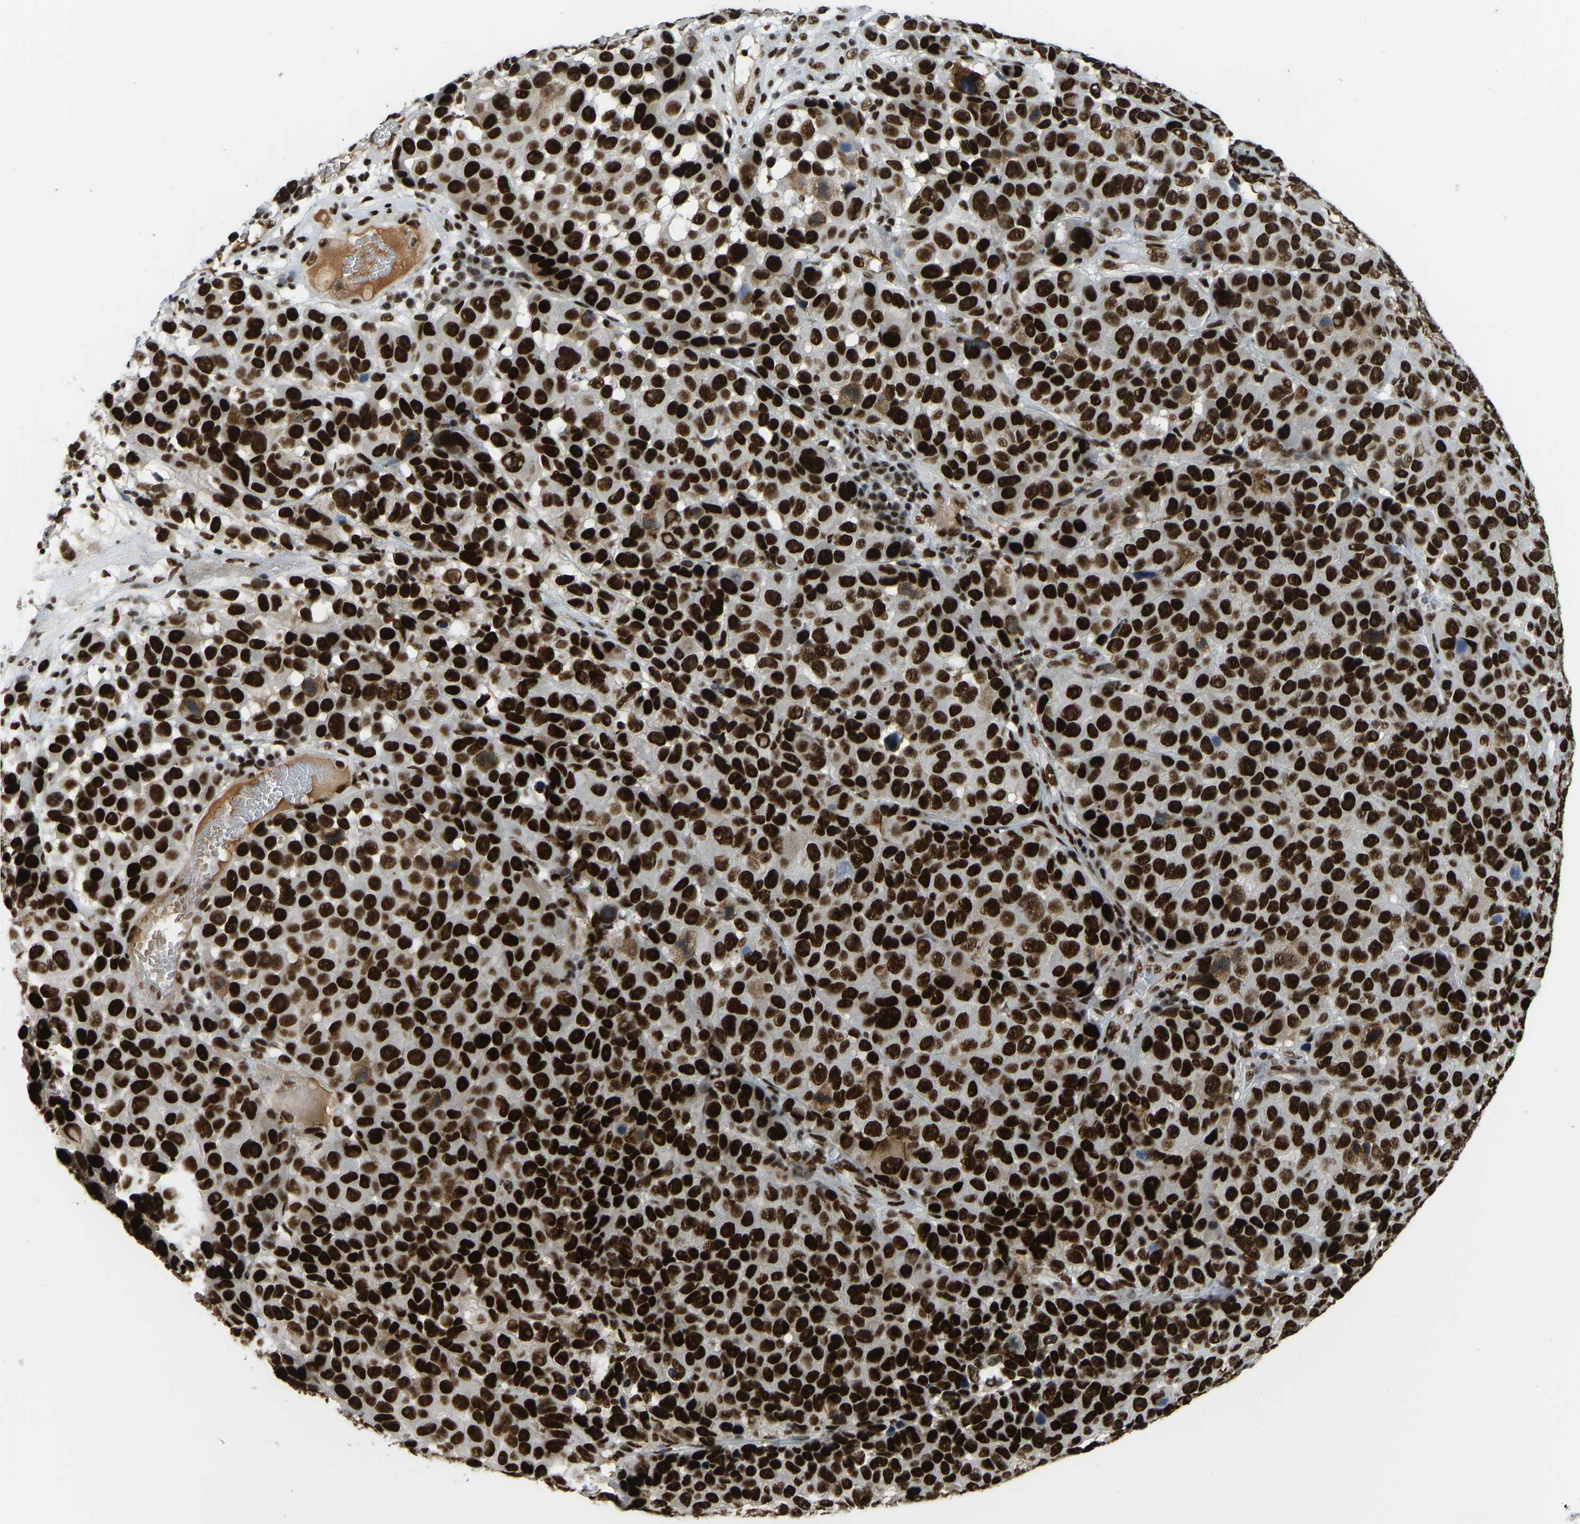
{"staining": {"intensity": "strong", "quantity": ">75%", "location": "nuclear"}, "tissue": "melanoma", "cell_type": "Tumor cells", "image_type": "cancer", "snomed": [{"axis": "morphology", "description": "Malignant melanoma, NOS"}, {"axis": "topography", "description": "Skin"}], "caption": "Human malignant melanoma stained with a brown dye demonstrates strong nuclear positive positivity in approximately >75% of tumor cells.", "gene": "FOXK1", "patient": {"sex": "male", "age": 53}}